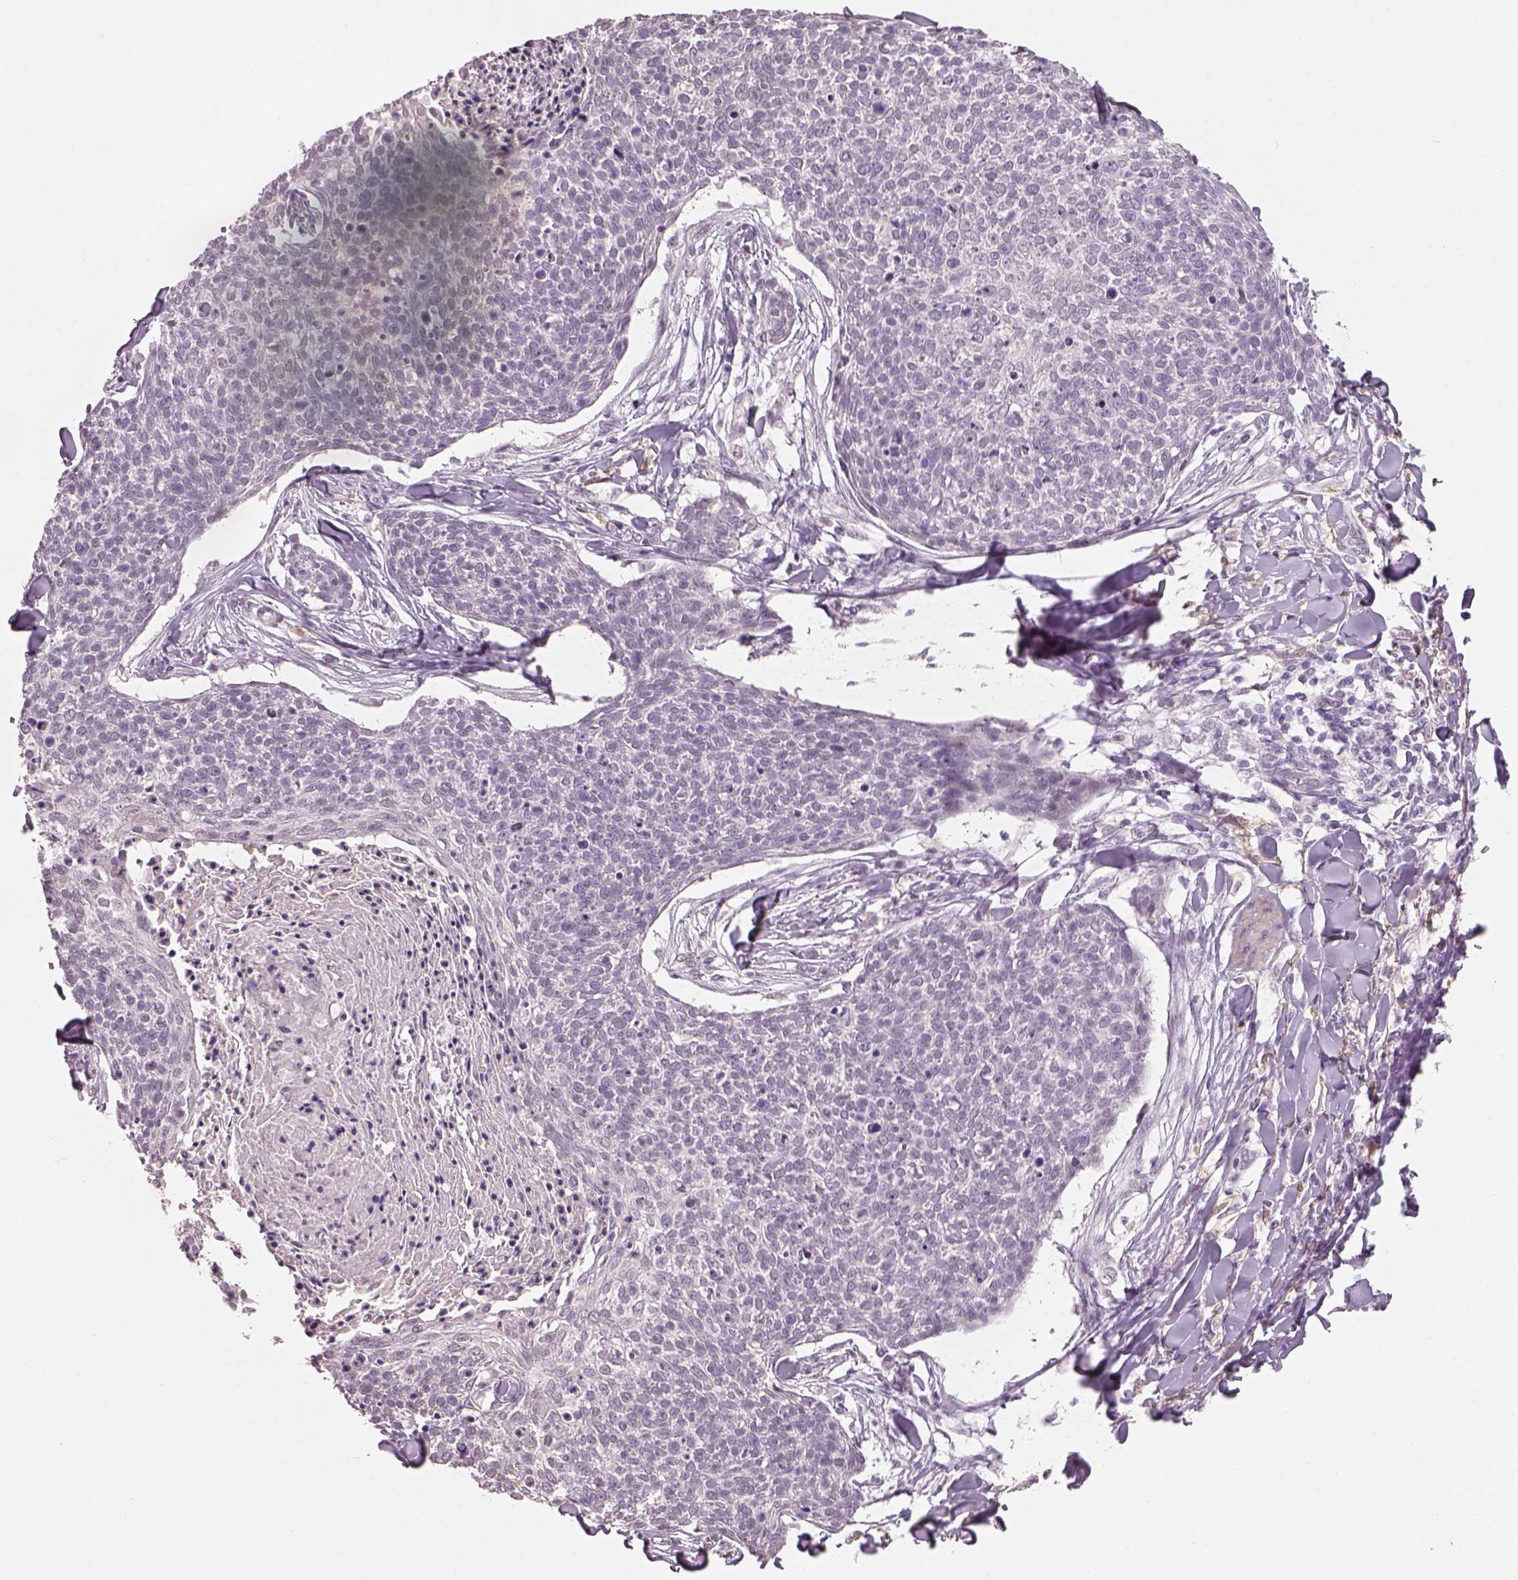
{"staining": {"intensity": "negative", "quantity": "none", "location": "none"}, "tissue": "skin cancer", "cell_type": "Tumor cells", "image_type": "cancer", "snomed": [{"axis": "morphology", "description": "Squamous cell carcinoma, NOS"}, {"axis": "topography", "description": "Skin"}, {"axis": "topography", "description": "Vulva"}], "caption": "This photomicrograph is of skin squamous cell carcinoma stained with immunohistochemistry to label a protein in brown with the nuclei are counter-stained blue. There is no expression in tumor cells.", "gene": "NAT8", "patient": {"sex": "female", "age": 75}}